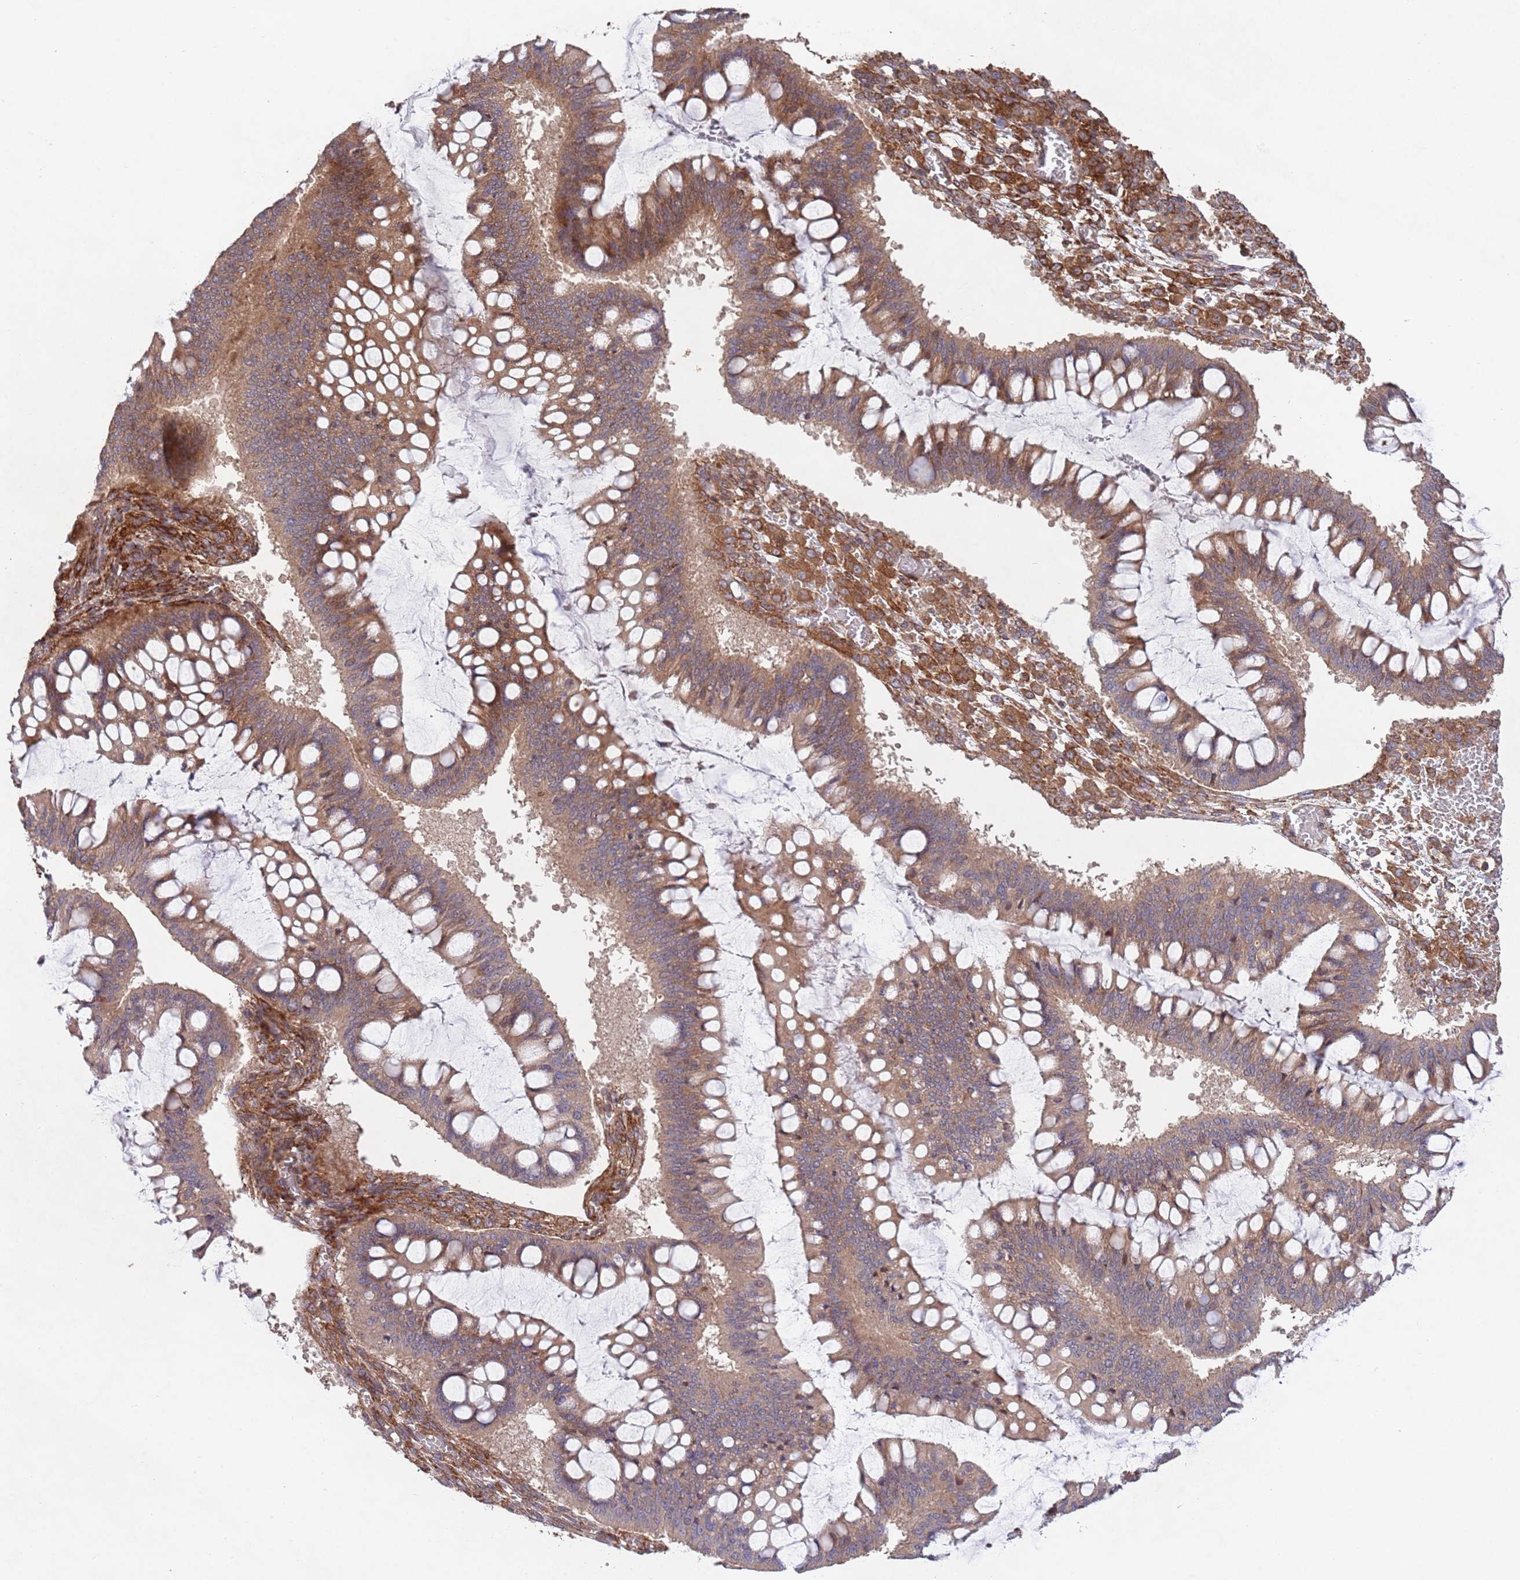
{"staining": {"intensity": "moderate", "quantity": ">75%", "location": "cytoplasmic/membranous"}, "tissue": "ovarian cancer", "cell_type": "Tumor cells", "image_type": "cancer", "snomed": [{"axis": "morphology", "description": "Cystadenocarcinoma, mucinous, NOS"}, {"axis": "topography", "description": "Ovary"}], "caption": "Ovarian mucinous cystadenocarcinoma was stained to show a protein in brown. There is medium levels of moderate cytoplasmic/membranous positivity in about >75% of tumor cells.", "gene": "RNF19B", "patient": {"sex": "female", "age": 73}}